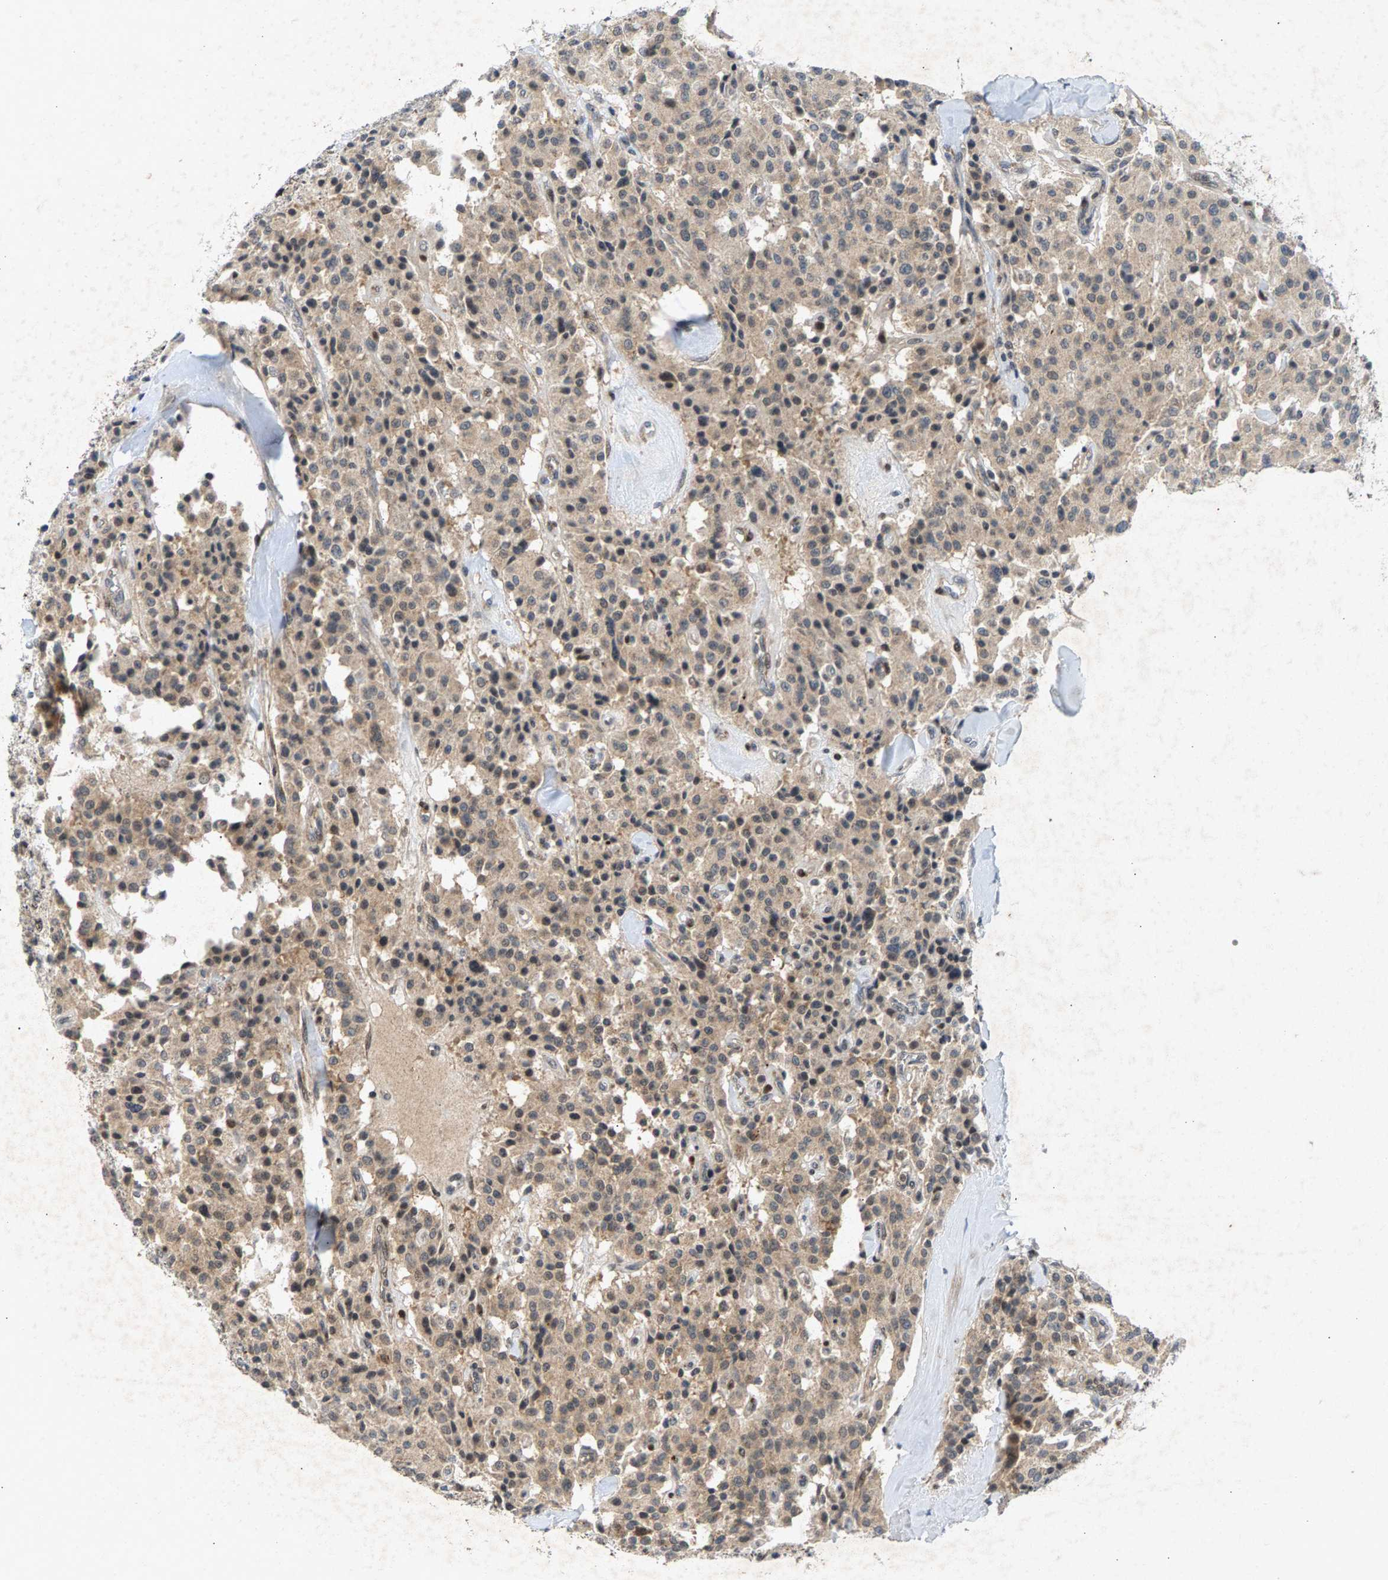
{"staining": {"intensity": "weak", "quantity": ">75%", "location": "cytoplasmic/membranous"}, "tissue": "carcinoid", "cell_type": "Tumor cells", "image_type": "cancer", "snomed": [{"axis": "morphology", "description": "Carcinoid, malignant, NOS"}, {"axis": "topography", "description": "Lung"}], "caption": "A brown stain shows weak cytoplasmic/membranous staining of a protein in malignant carcinoid tumor cells.", "gene": "ZPR1", "patient": {"sex": "male", "age": 30}}